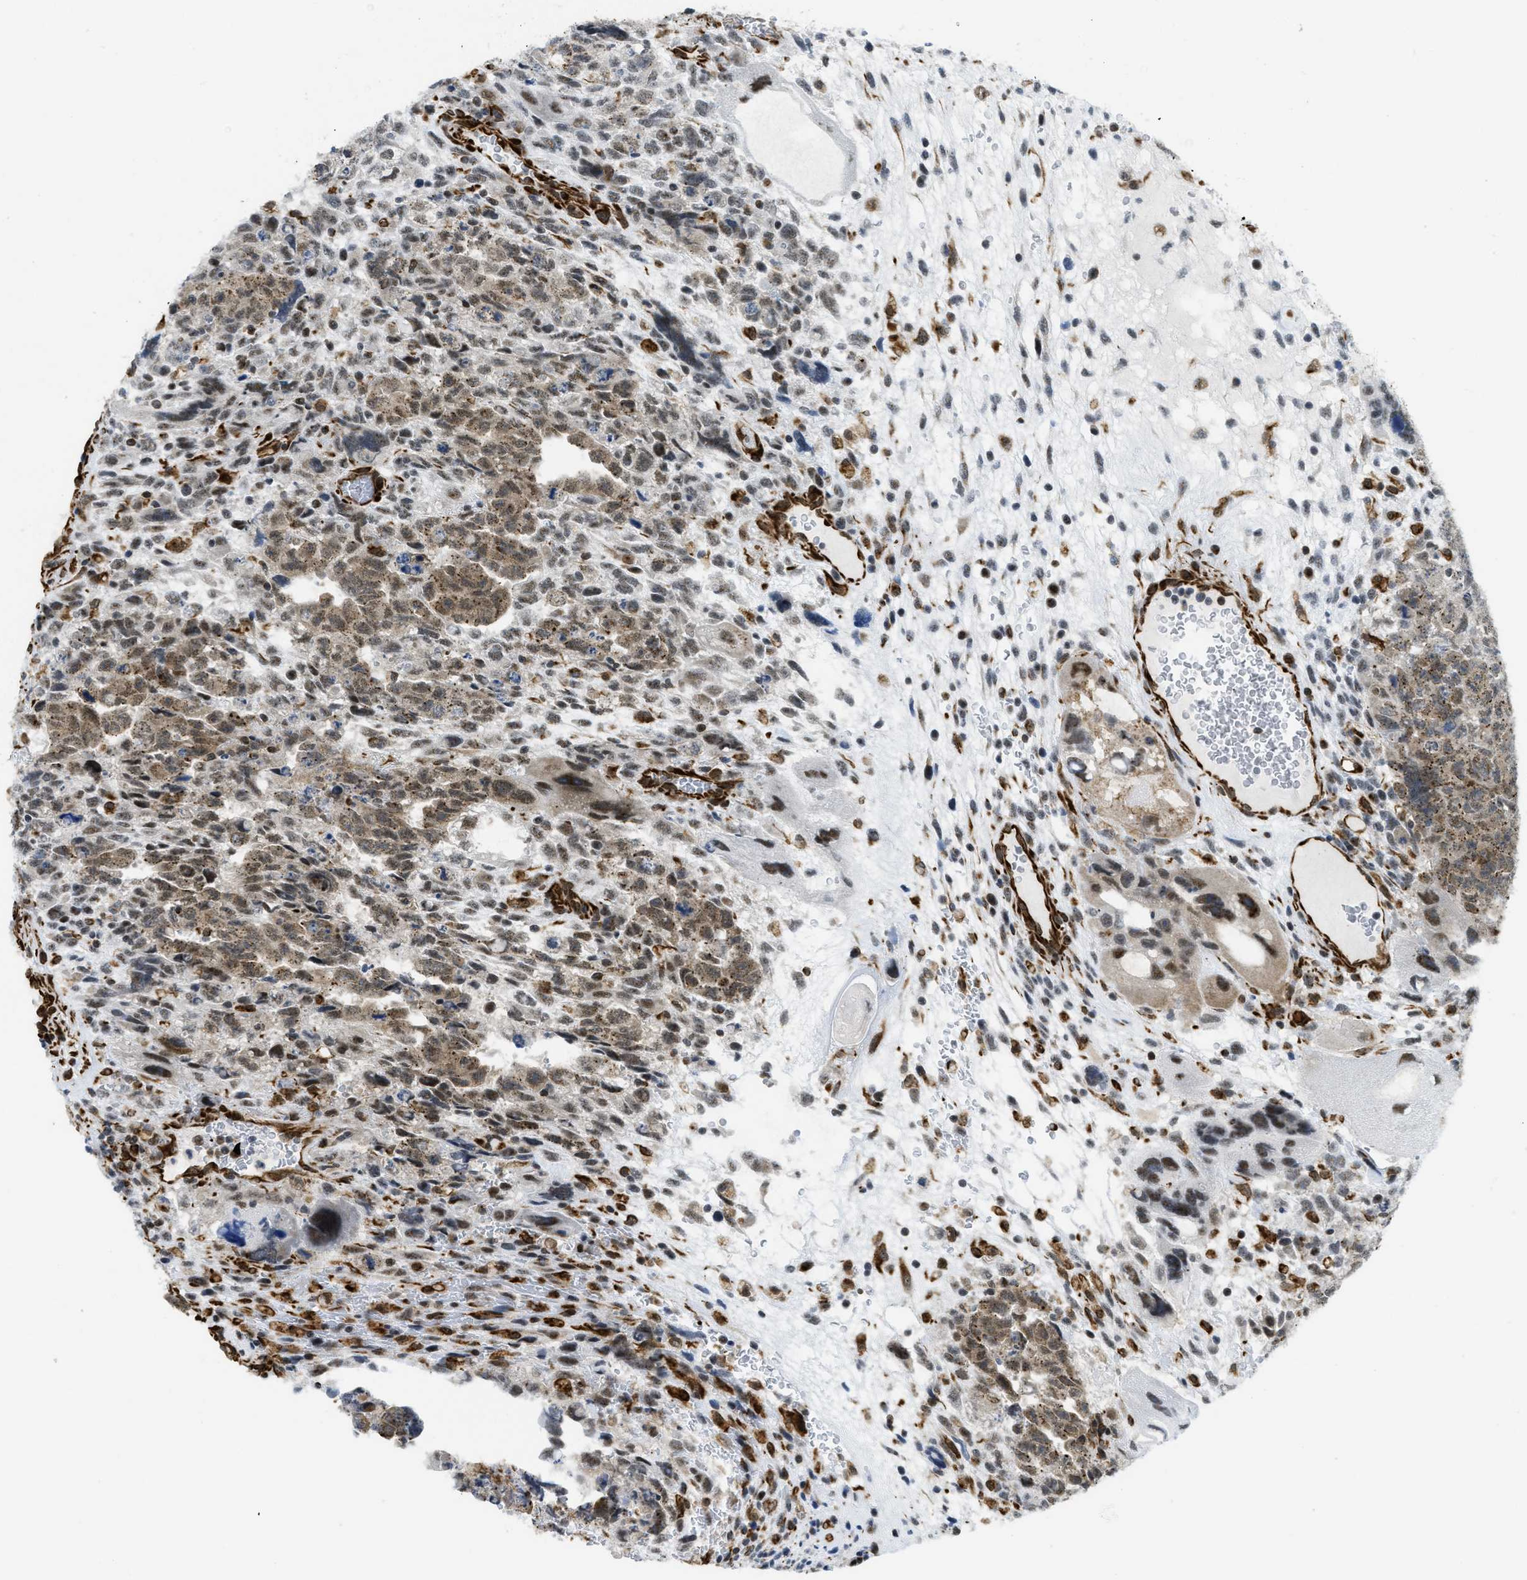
{"staining": {"intensity": "weak", "quantity": "25%-75%", "location": "nuclear"}, "tissue": "testis cancer", "cell_type": "Tumor cells", "image_type": "cancer", "snomed": [{"axis": "morphology", "description": "Carcinoma, Embryonal, NOS"}, {"axis": "topography", "description": "Testis"}], "caption": "IHC staining of testis cancer, which exhibits low levels of weak nuclear expression in about 25%-75% of tumor cells indicating weak nuclear protein expression. The staining was performed using DAB (brown) for protein detection and nuclei were counterstained in hematoxylin (blue).", "gene": "LRRC8B", "patient": {"sex": "male", "age": 28}}